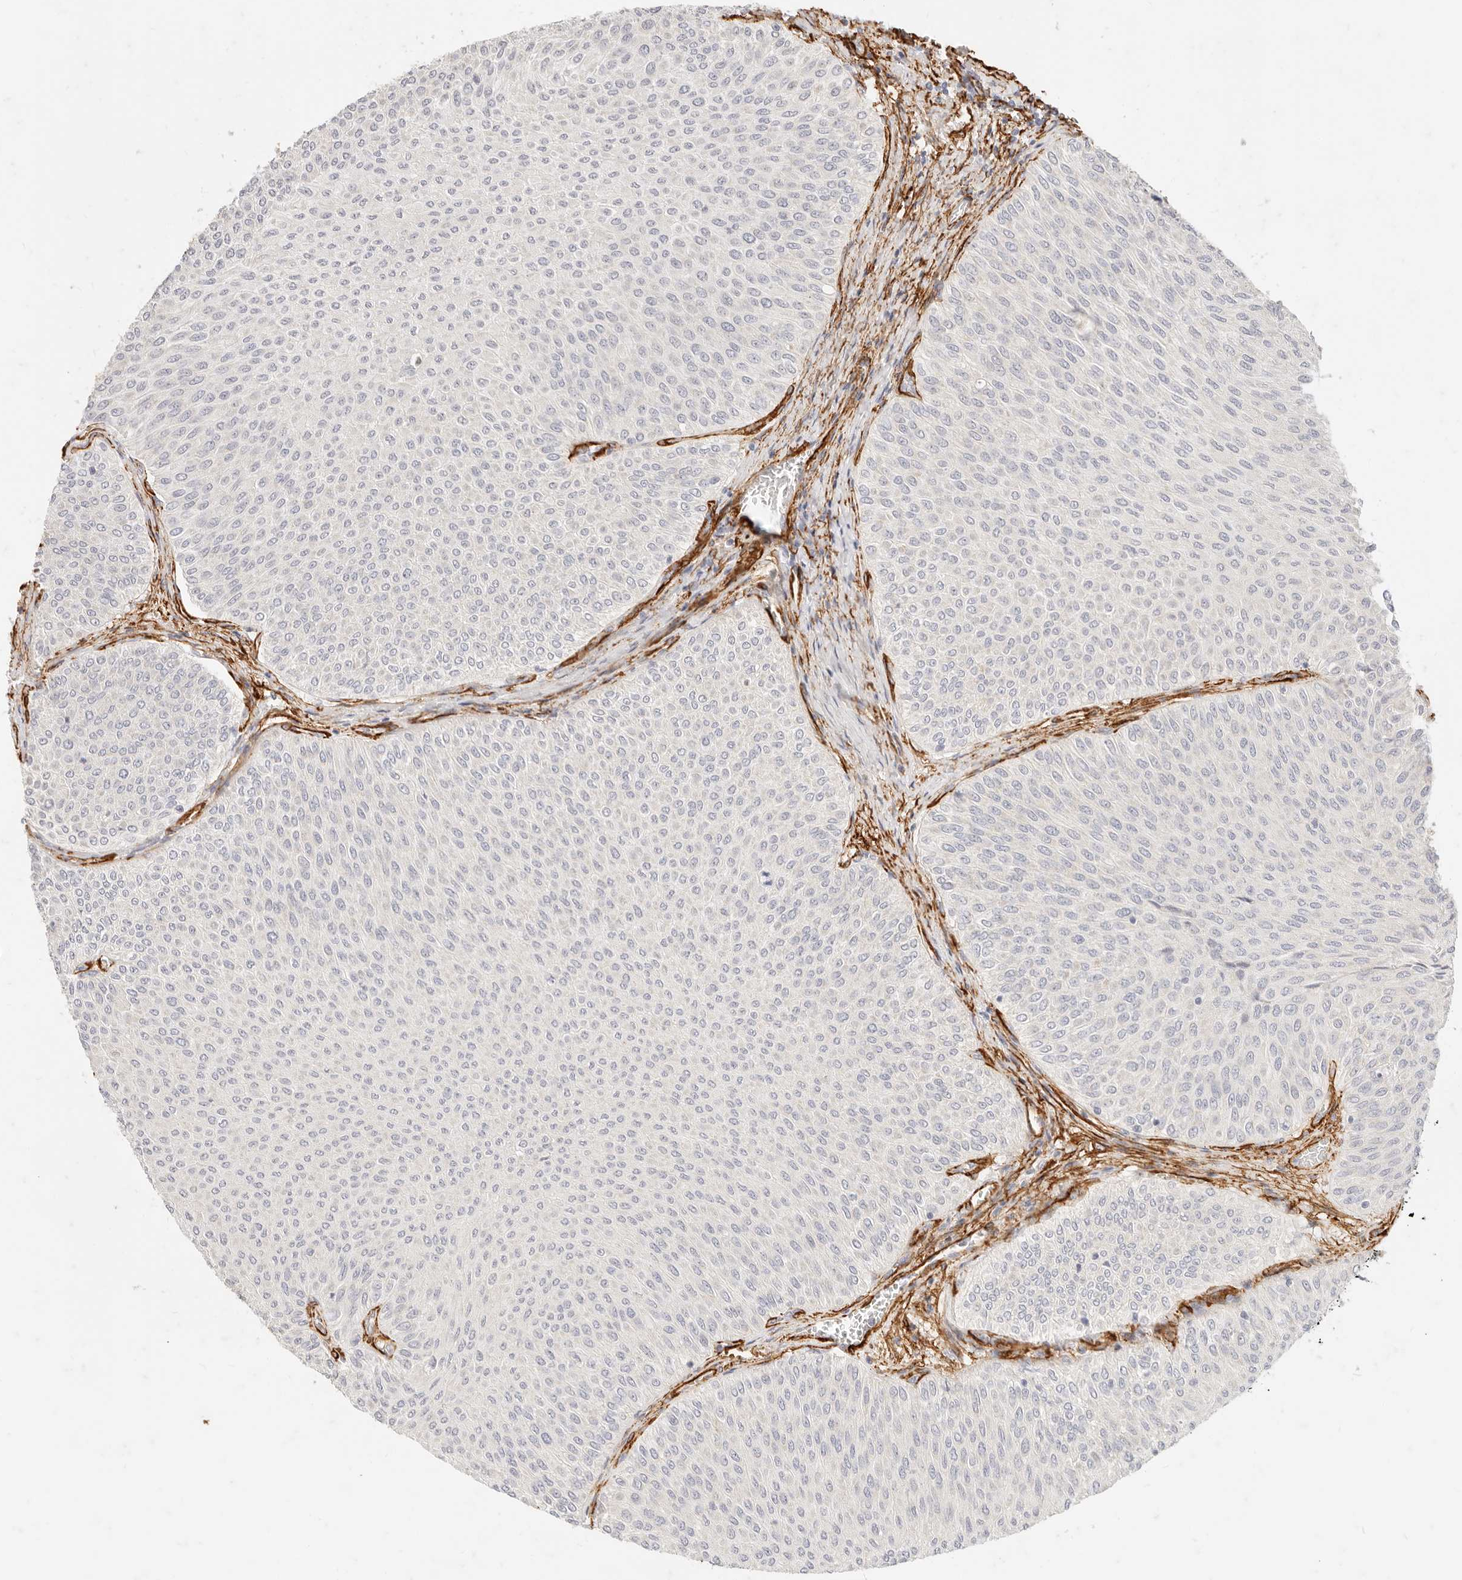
{"staining": {"intensity": "negative", "quantity": "none", "location": "none"}, "tissue": "urothelial cancer", "cell_type": "Tumor cells", "image_type": "cancer", "snomed": [{"axis": "morphology", "description": "Urothelial carcinoma, Low grade"}, {"axis": "topography", "description": "Urinary bladder"}], "caption": "DAB immunohistochemical staining of human urothelial carcinoma (low-grade) demonstrates no significant expression in tumor cells.", "gene": "TMTC2", "patient": {"sex": "male", "age": 78}}